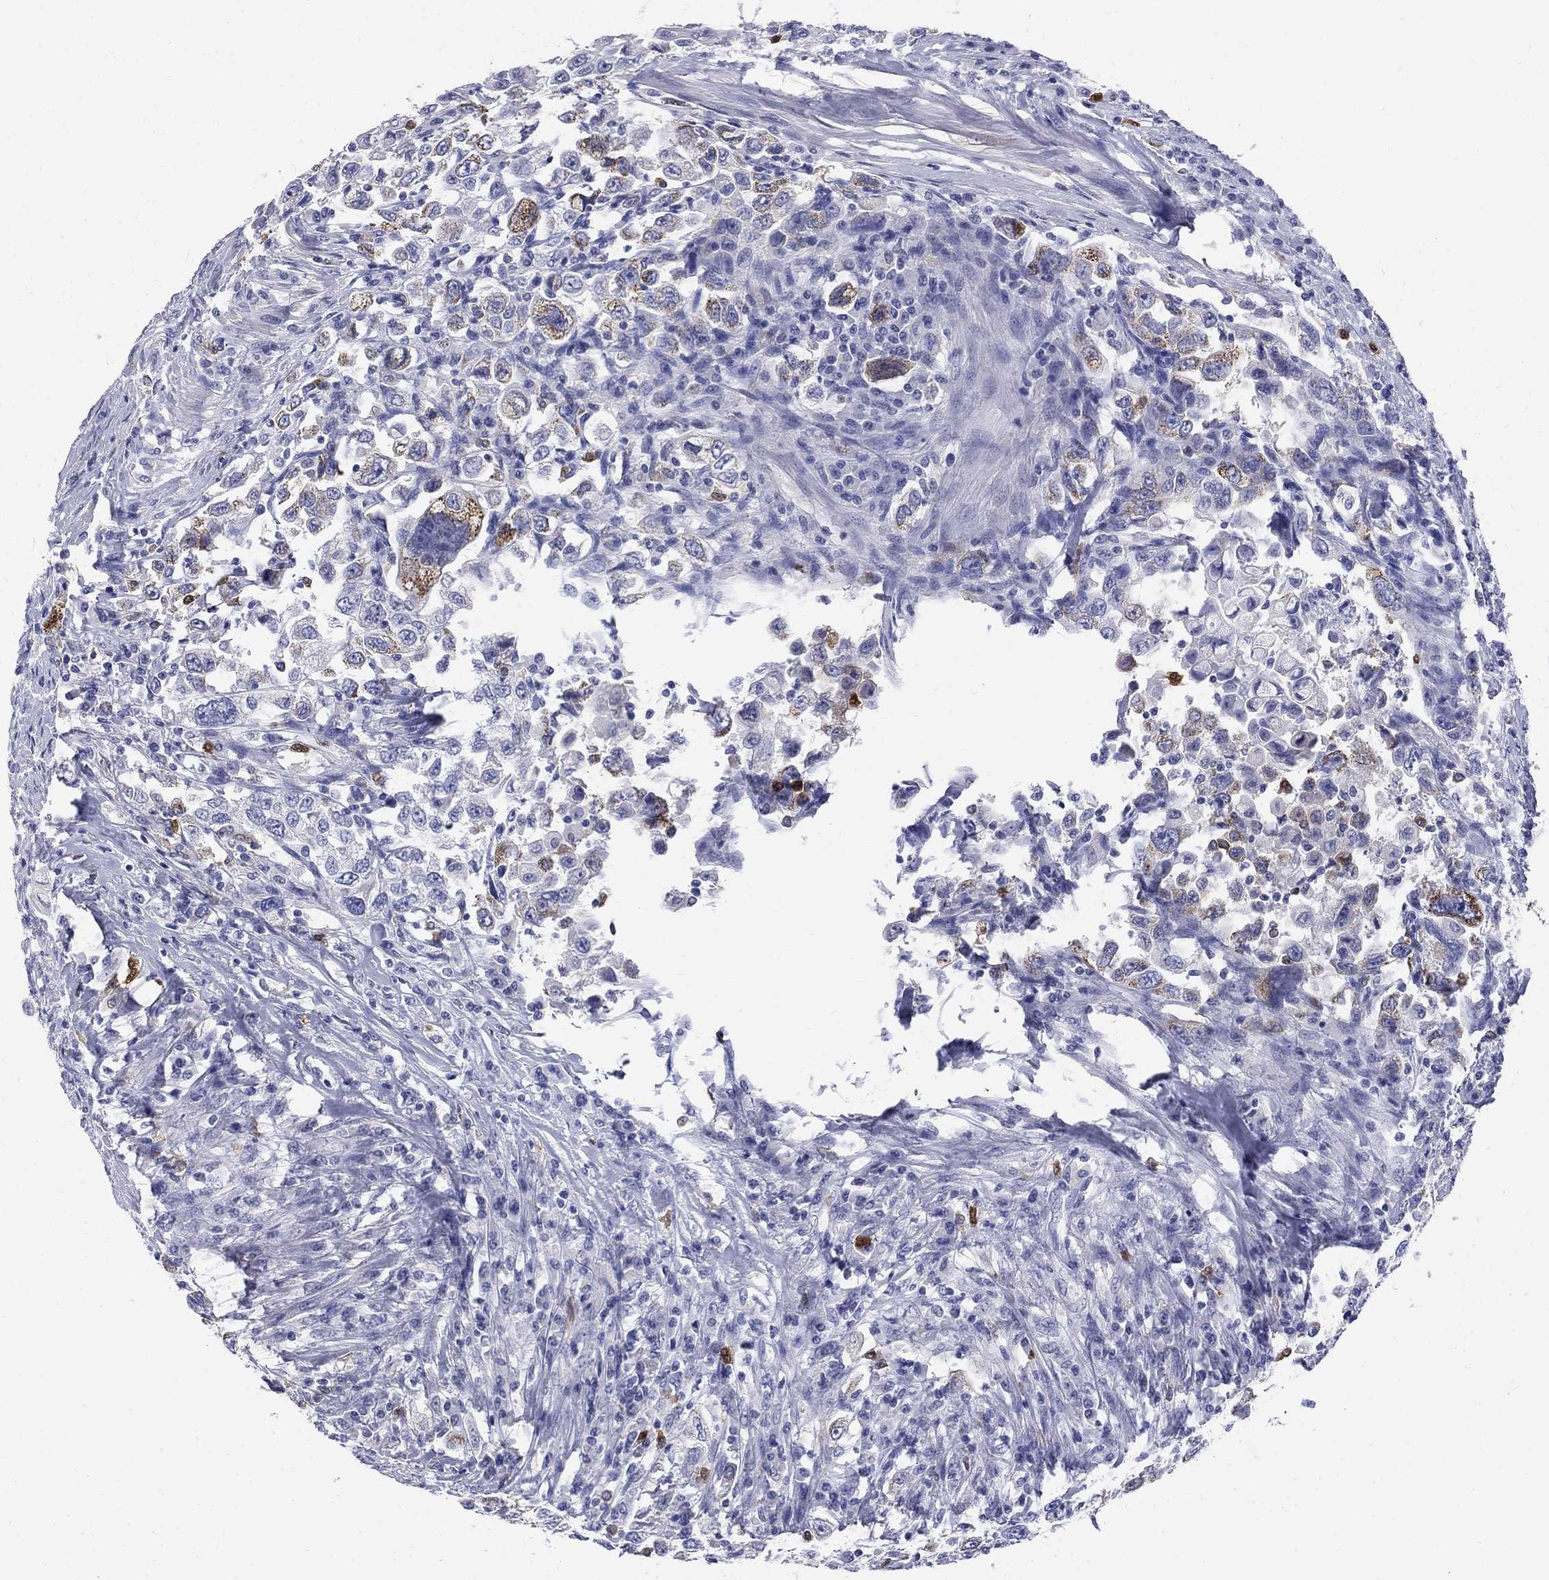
{"staining": {"intensity": "negative", "quantity": "none", "location": "none"}, "tissue": "urothelial cancer", "cell_type": "Tumor cells", "image_type": "cancer", "snomed": [{"axis": "morphology", "description": "Urothelial carcinoma, High grade"}, {"axis": "topography", "description": "Urinary bladder"}], "caption": "IHC histopathology image of human high-grade urothelial carcinoma stained for a protein (brown), which reveals no expression in tumor cells. (Brightfield microscopy of DAB immunohistochemistry (IHC) at high magnification).", "gene": "SERPINB2", "patient": {"sex": "female", "age": 56}}